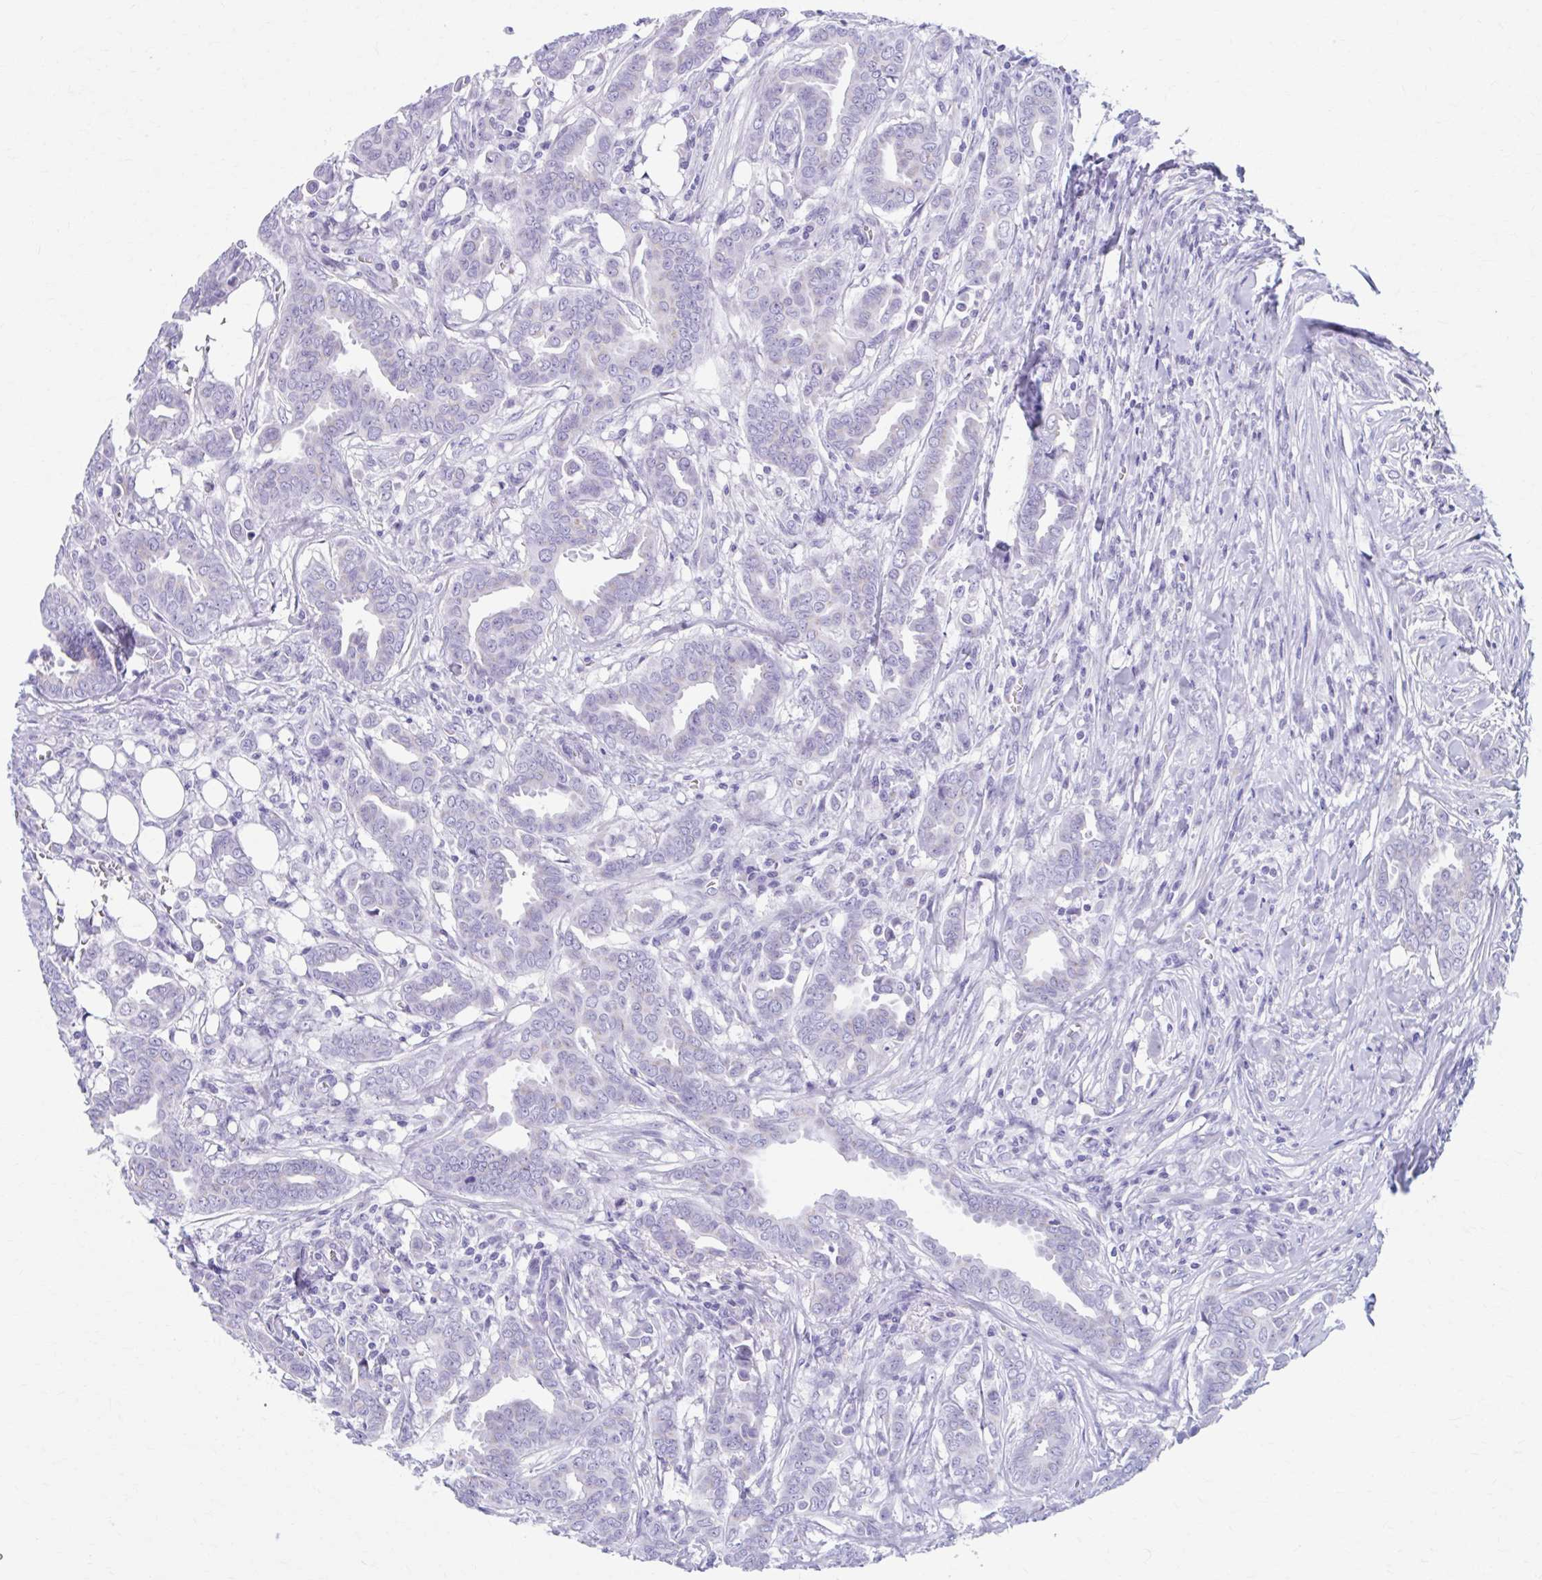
{"staining": {"intensity": "weak", "quantity": "<25%", "location": "cytoplasmic/membranous"}, "tissue": "breast cancer", "cell_type": "Tumor cells", "image_type": "cancer", "snomed": [{"axis": "morphology", "description": "Duct carcinoma"}, {"axis": "topography", "description": "Breast"}], "caption": "Tumor cells show no significant protein expression in invasive ductal carcinoma (breast). Nuclei are stained in blue.", "gene": "KCNE2", "patient": {"sex": "female", "age": 45}}